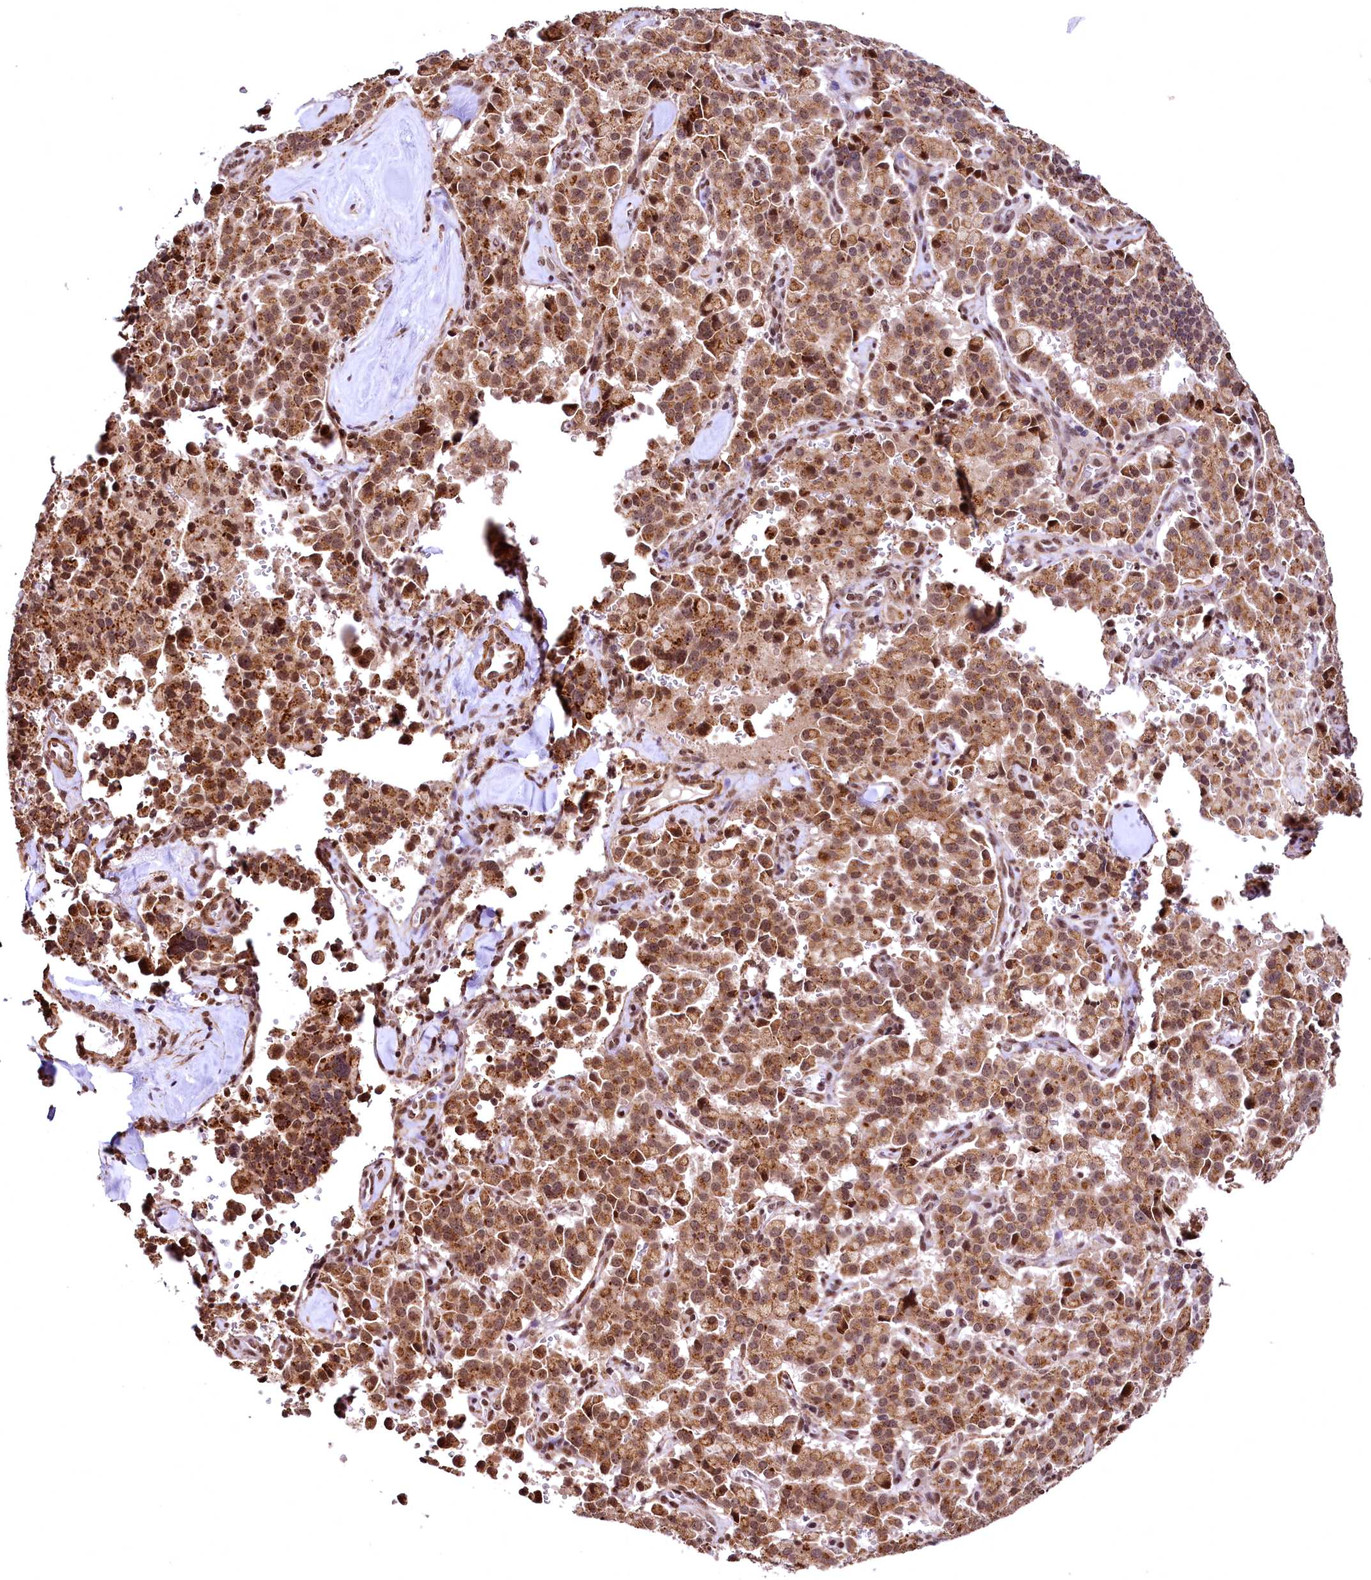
{"staining": {"intensity": "moderate", "quantity": ">75%", "location": "cytoplasmic/membranous,nuclear"}, "tissue": "pancreatic cancer", "cell_type": "Tumor cells", "image_type": "cancer", "snomed": [{"axis": "morphology", "description": "Adenocarcinoma, NOS"}, {"axis": "topography", "description": "Pancreas"}], "caption": "Tumor cells demonstrate medium levels of moderate cytoplasmic/membranous and nuclear expression in about >75% of cells in adenocarcinoma (pancreatic). The staining is performed using DAB (3,3'-diaminobenzidine) brown chromogen to label protein expression. The nuclei are counter-stained blue using hematoxylin.", "gene": "PDS5B", "patient": {"sex": "male", "age": 65}}